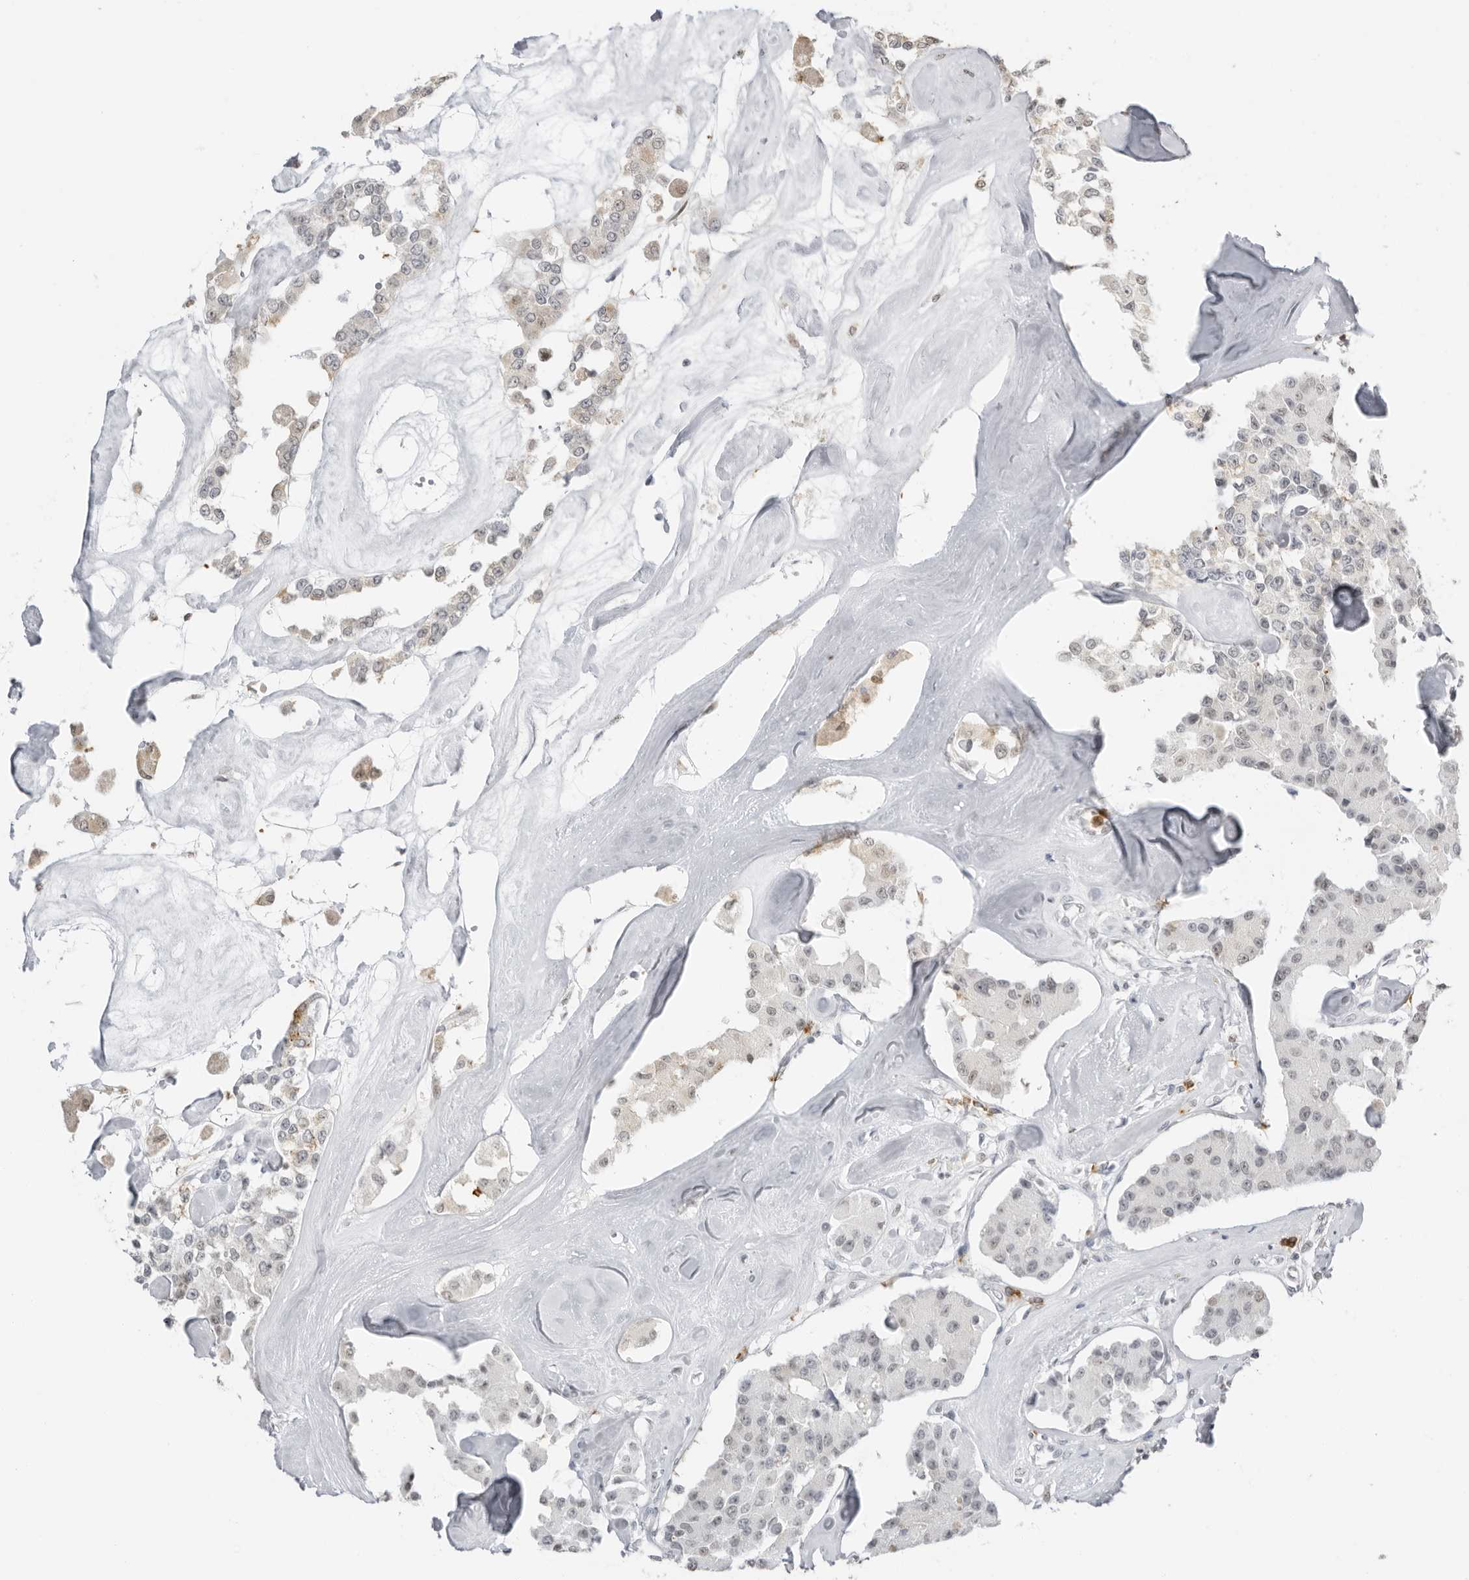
{"staining": {"intensity": "weak", "quantity": "<25%", "location": "nuclear"}, "tissue": "carcinoid", "cell_type": "Tumor cells", "image_type": "cancer", "snomed": [{"axis": "morphology", "description": "Carcinoid, malignant, NOS"}, {"axis": "topography", "description": "Pancreas"}], "caption": "IHC of malignant carcinoid shows no staining in tumor cells.", "gene": "RNF146", "patient": {"sex": "male", "age": 41}}